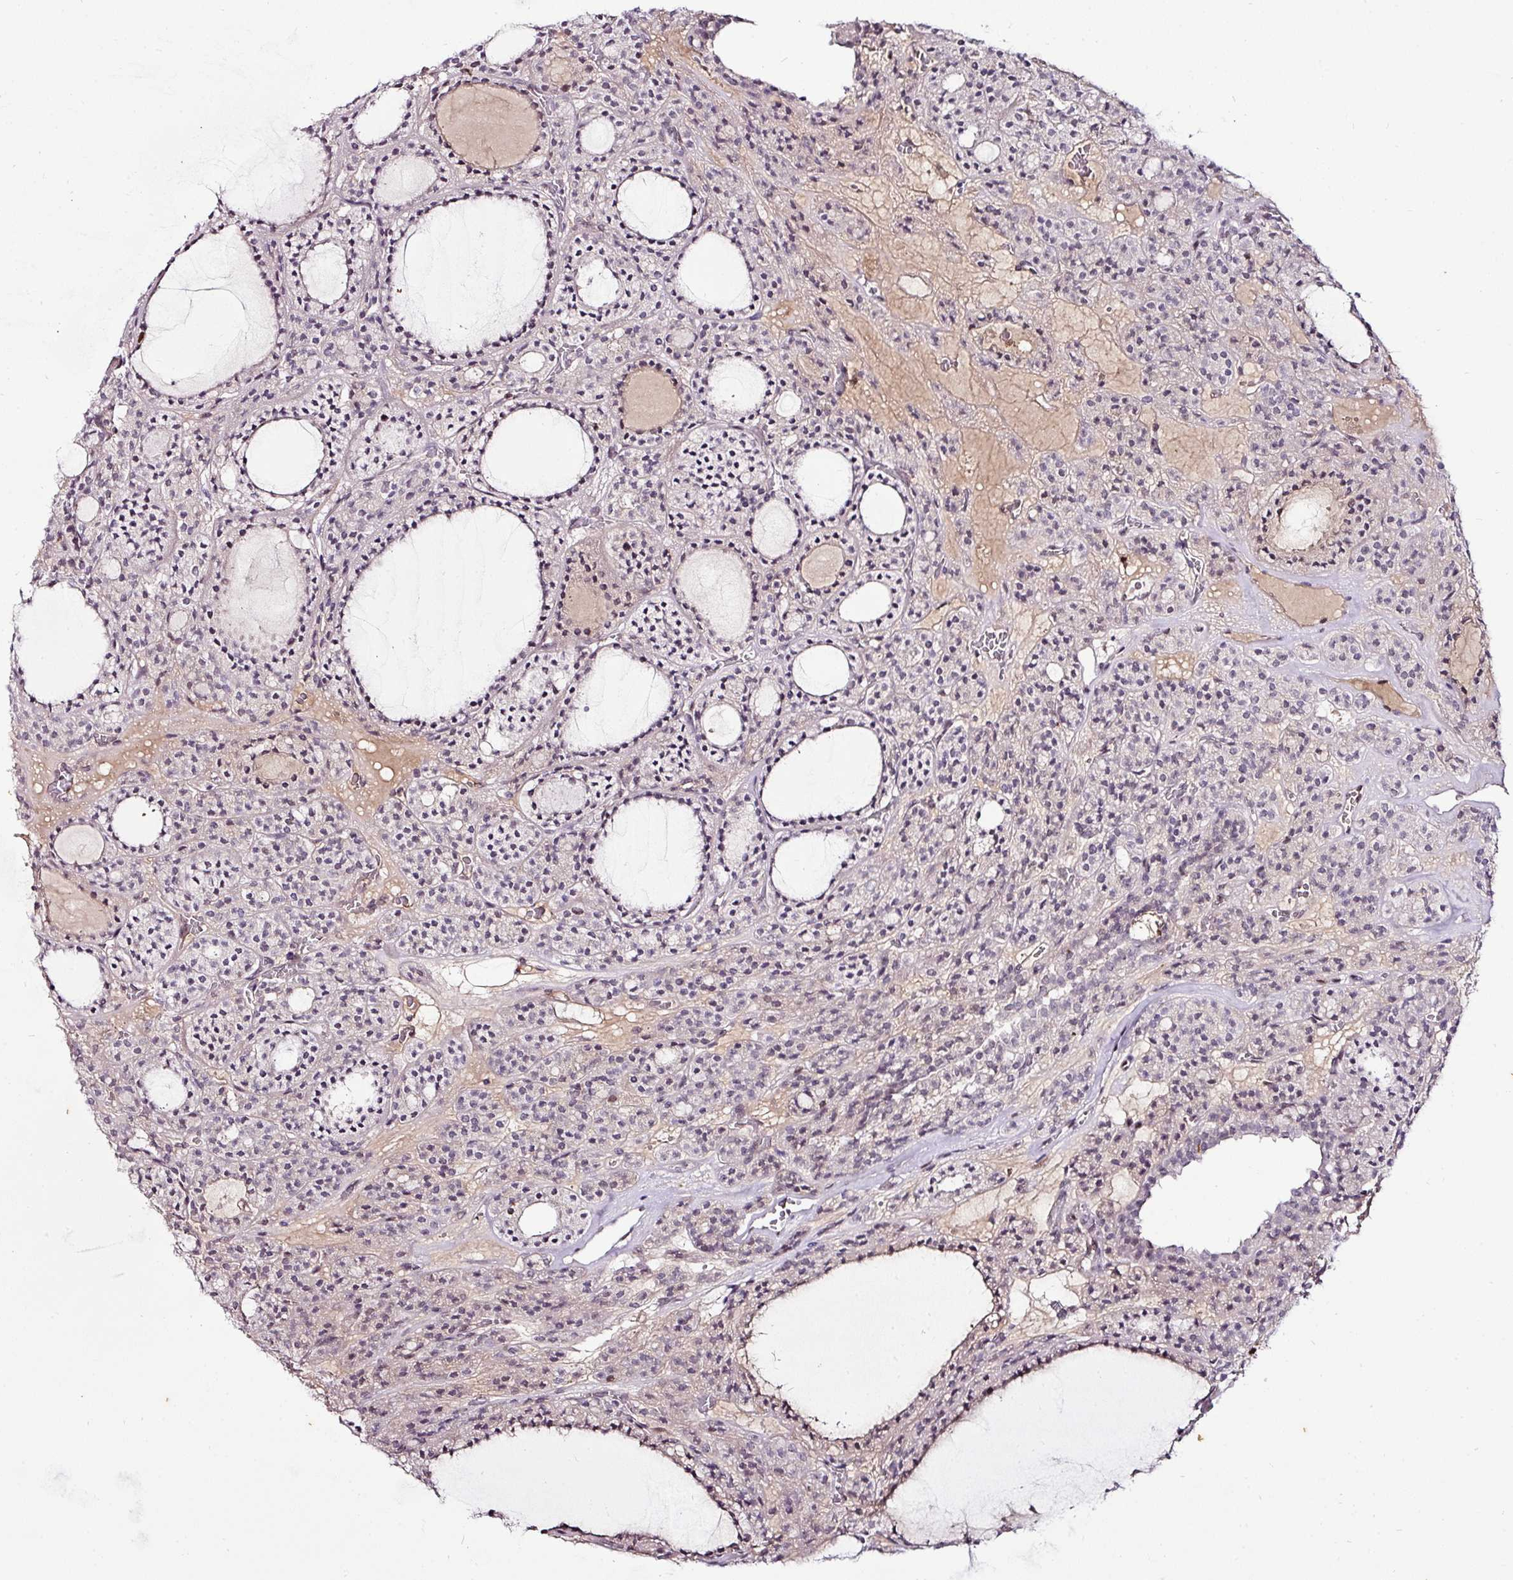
{"staining": {"intensity": "negative", "quantity": "none", "location": "none"}, "tissue": "thyroid cancer", "cell_type": "Tumor cells", "image_type": "cancer", "snomed": [{"axis": "morphology", "description": "Follicular adenoma carcinoma, NOS"}, {"axis": "topography", "description": "Thyroid gland"}], "caption": "This is an immunohistochemistry photomicrograph of human thyroid cancer. There is no positivity in tumor cells.", "gene": "KLF16", "patient": {"sex": "female", "age": 63}}